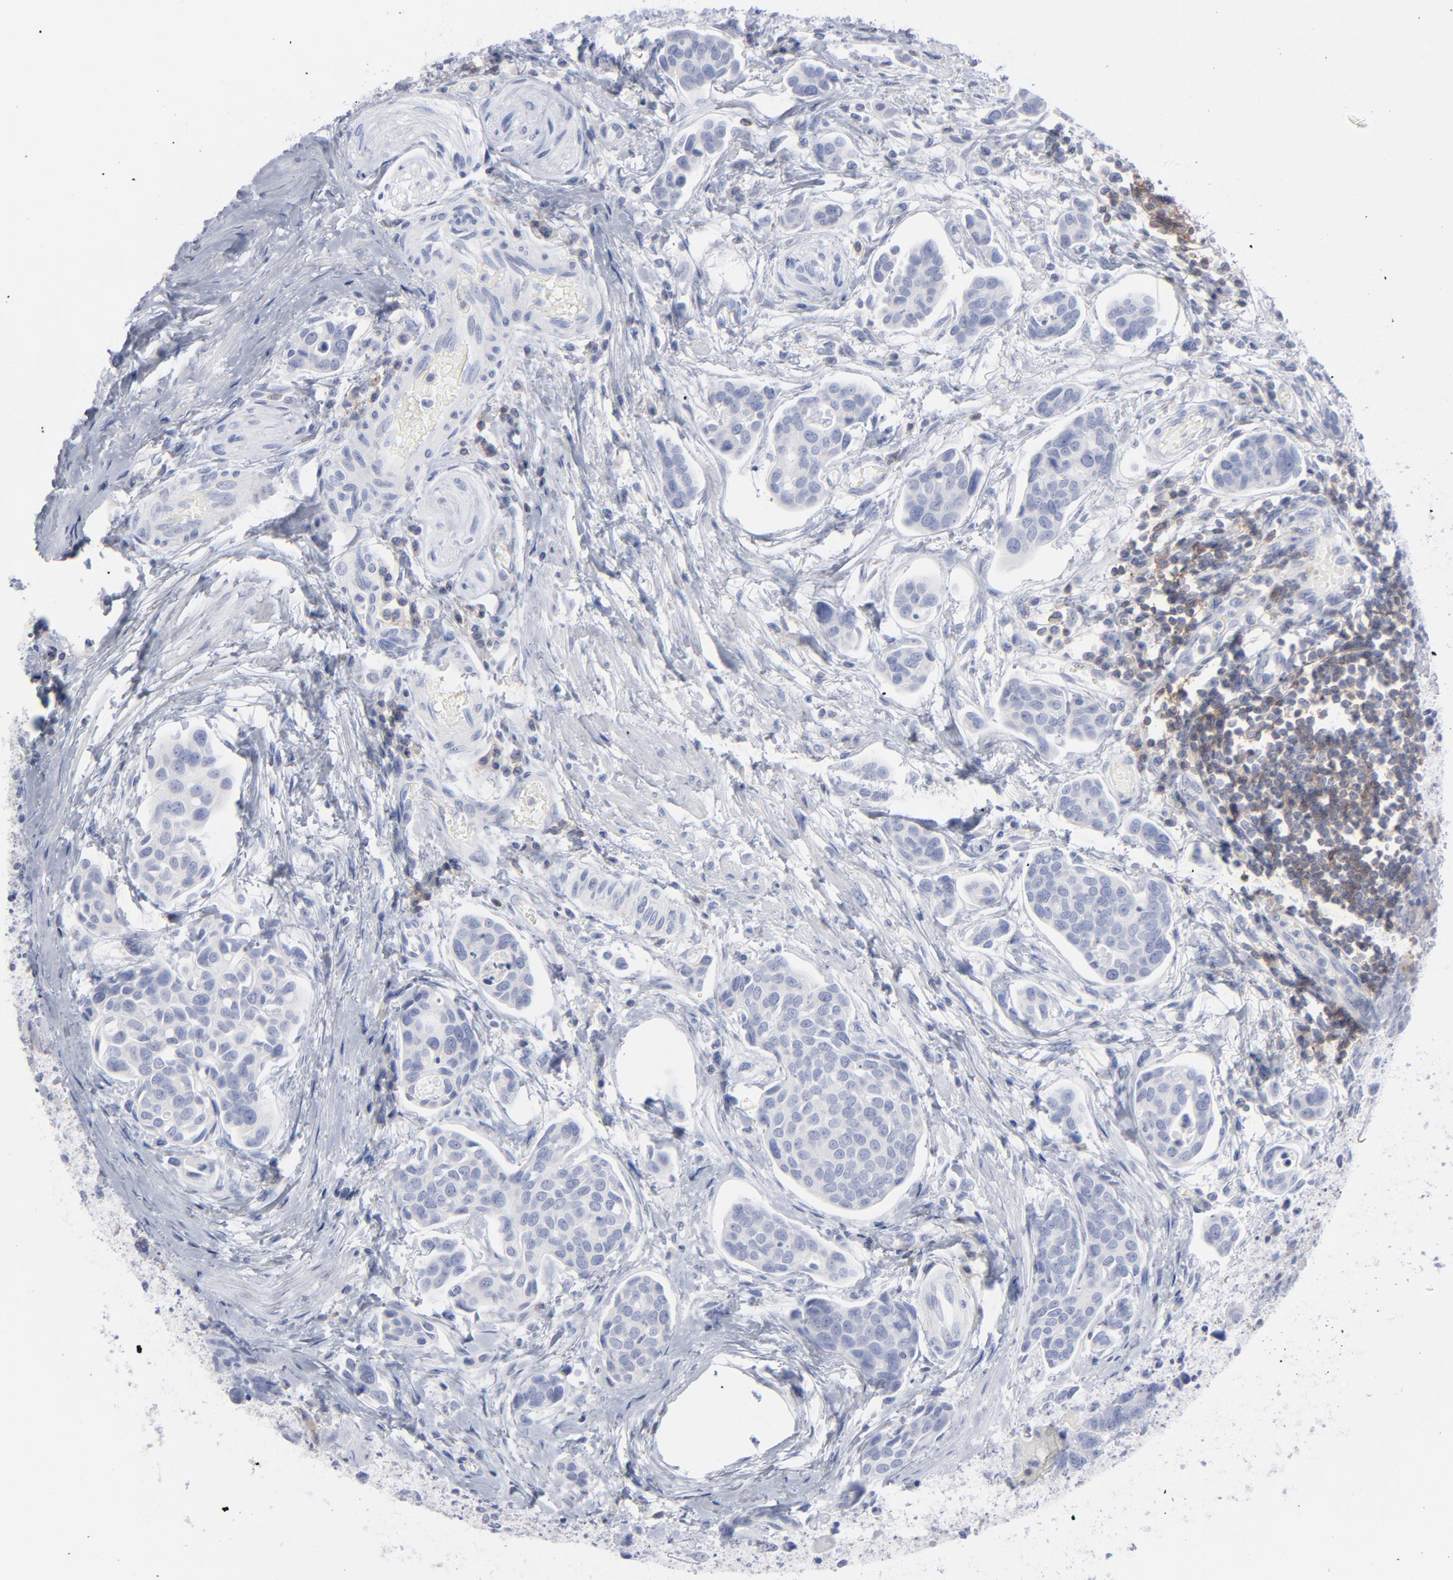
{"staining": {"intensity": "negative", "quantity": "none", "location": "none"}, "tissue": "urothelial cancer", "cell_type": "Tumor cells", "image_type": "cancer", "snomed": [{"axis": "morphology", "description": "Urothelial carcinoma, High grade"}, {"axis": "topography", "description": "Urinary bladder"}], "caption": "High magnification brightfield microscopy of urothelial cancer stained with DAB (3,3'-diaminobenzidine) (brown) and counterstained with hematoxylin (blue): tumor cells show no significant expression.", "gene": "P2RY8", "patient": {"sex": "male", "age": 78}}